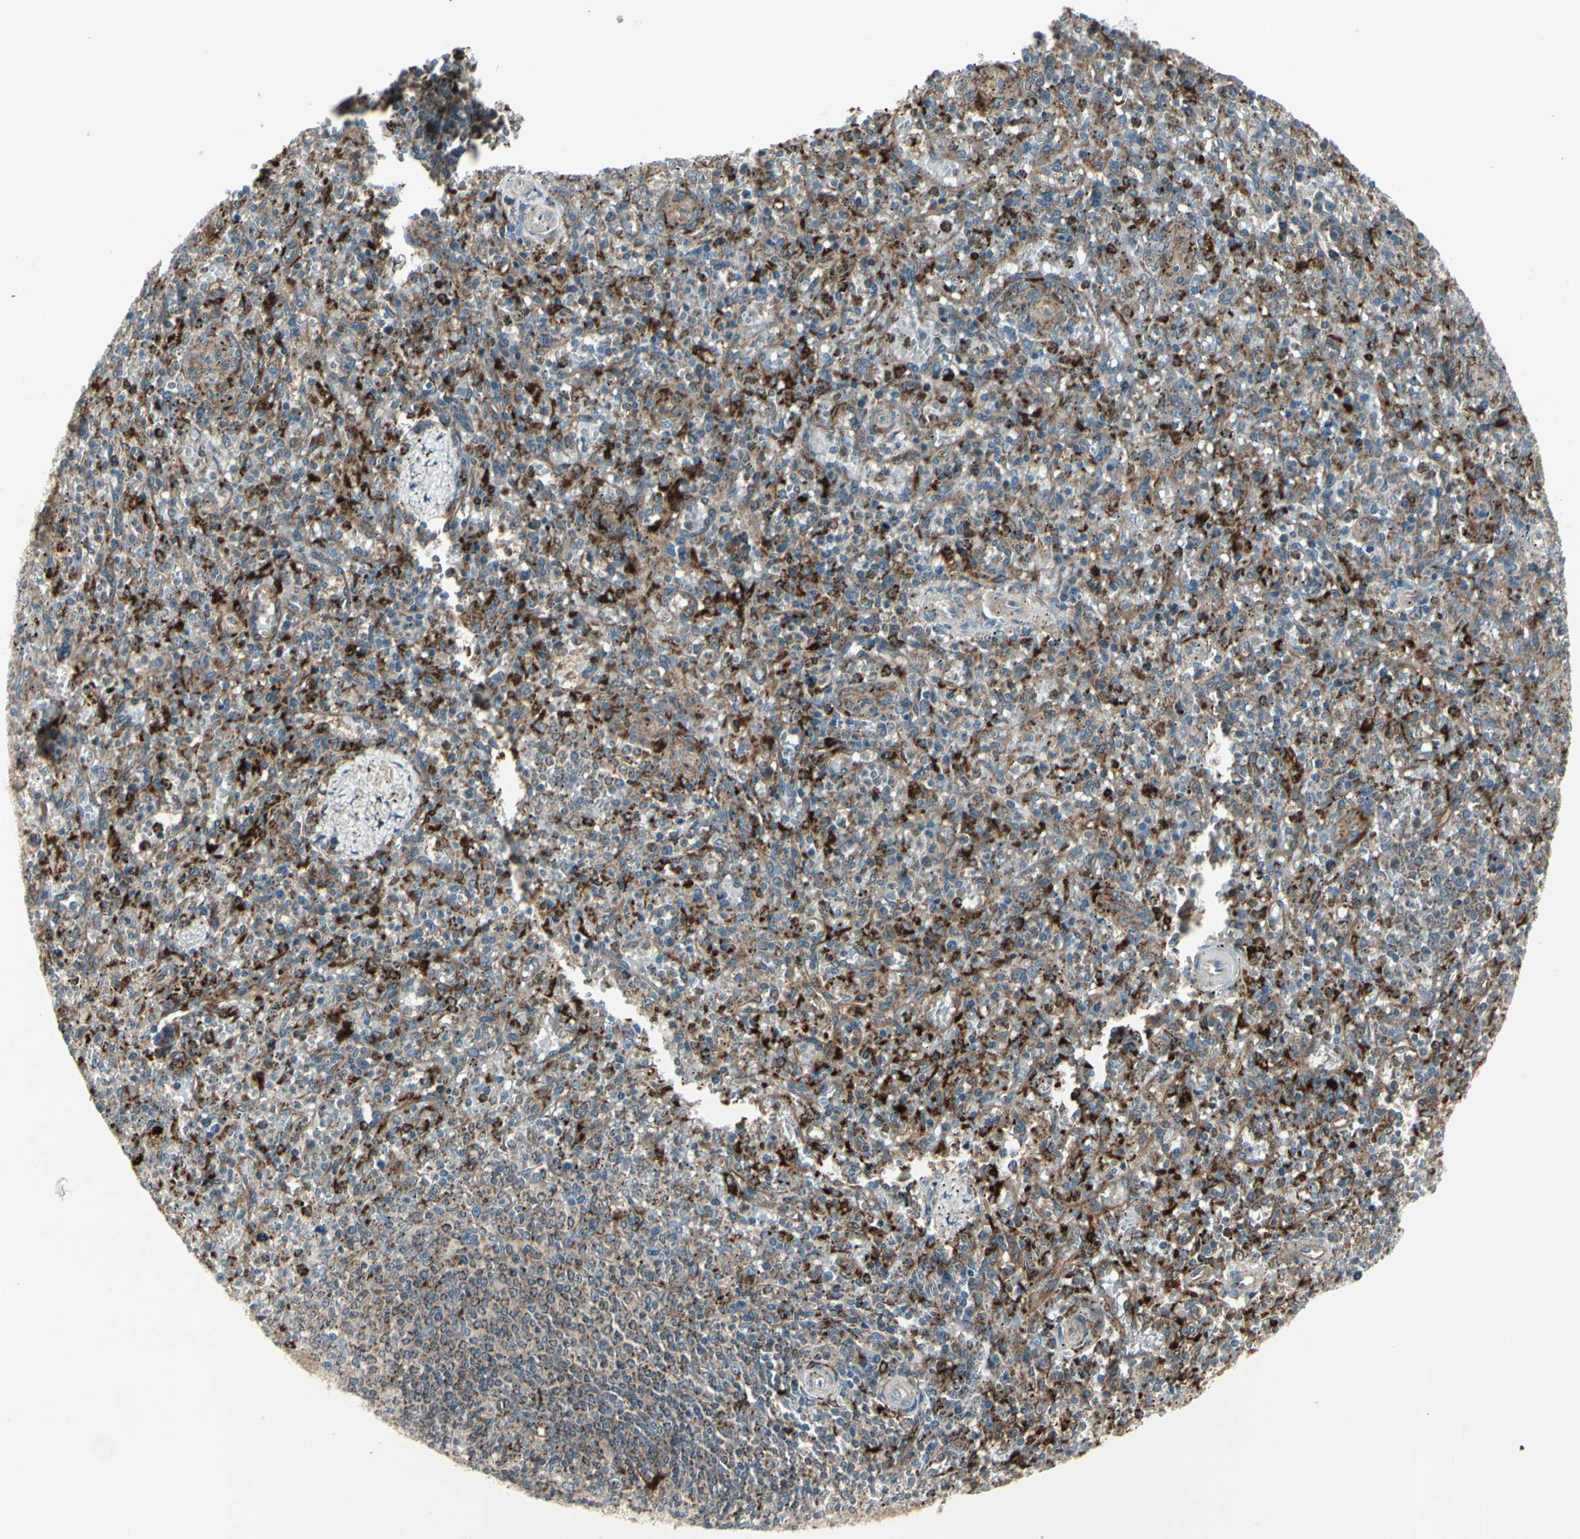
{"staining": {"intensity": "strong", "quantity": "<25%", "location": "cytoplasmic/membranous"}, "tissue": "spleen", "cell_type": "Cells in red pulp", "image_type": "normal", "snomed": [{"axis": "morphology", "description": "Normal tissue, NOS"}, {"axis": "topography", "description": "Spleen"}], "caption": "Benign spleen was stained to show a protein in brown. There is medium levels of strong cytoplasmic/membranous staining in approximately <25% of cells in red pulp. (brown staining indicates protein expression, while blue staining denotes nuclei).", "gene": "ATP6V1B2", "patient": {"sex": "male", "age": 72}}